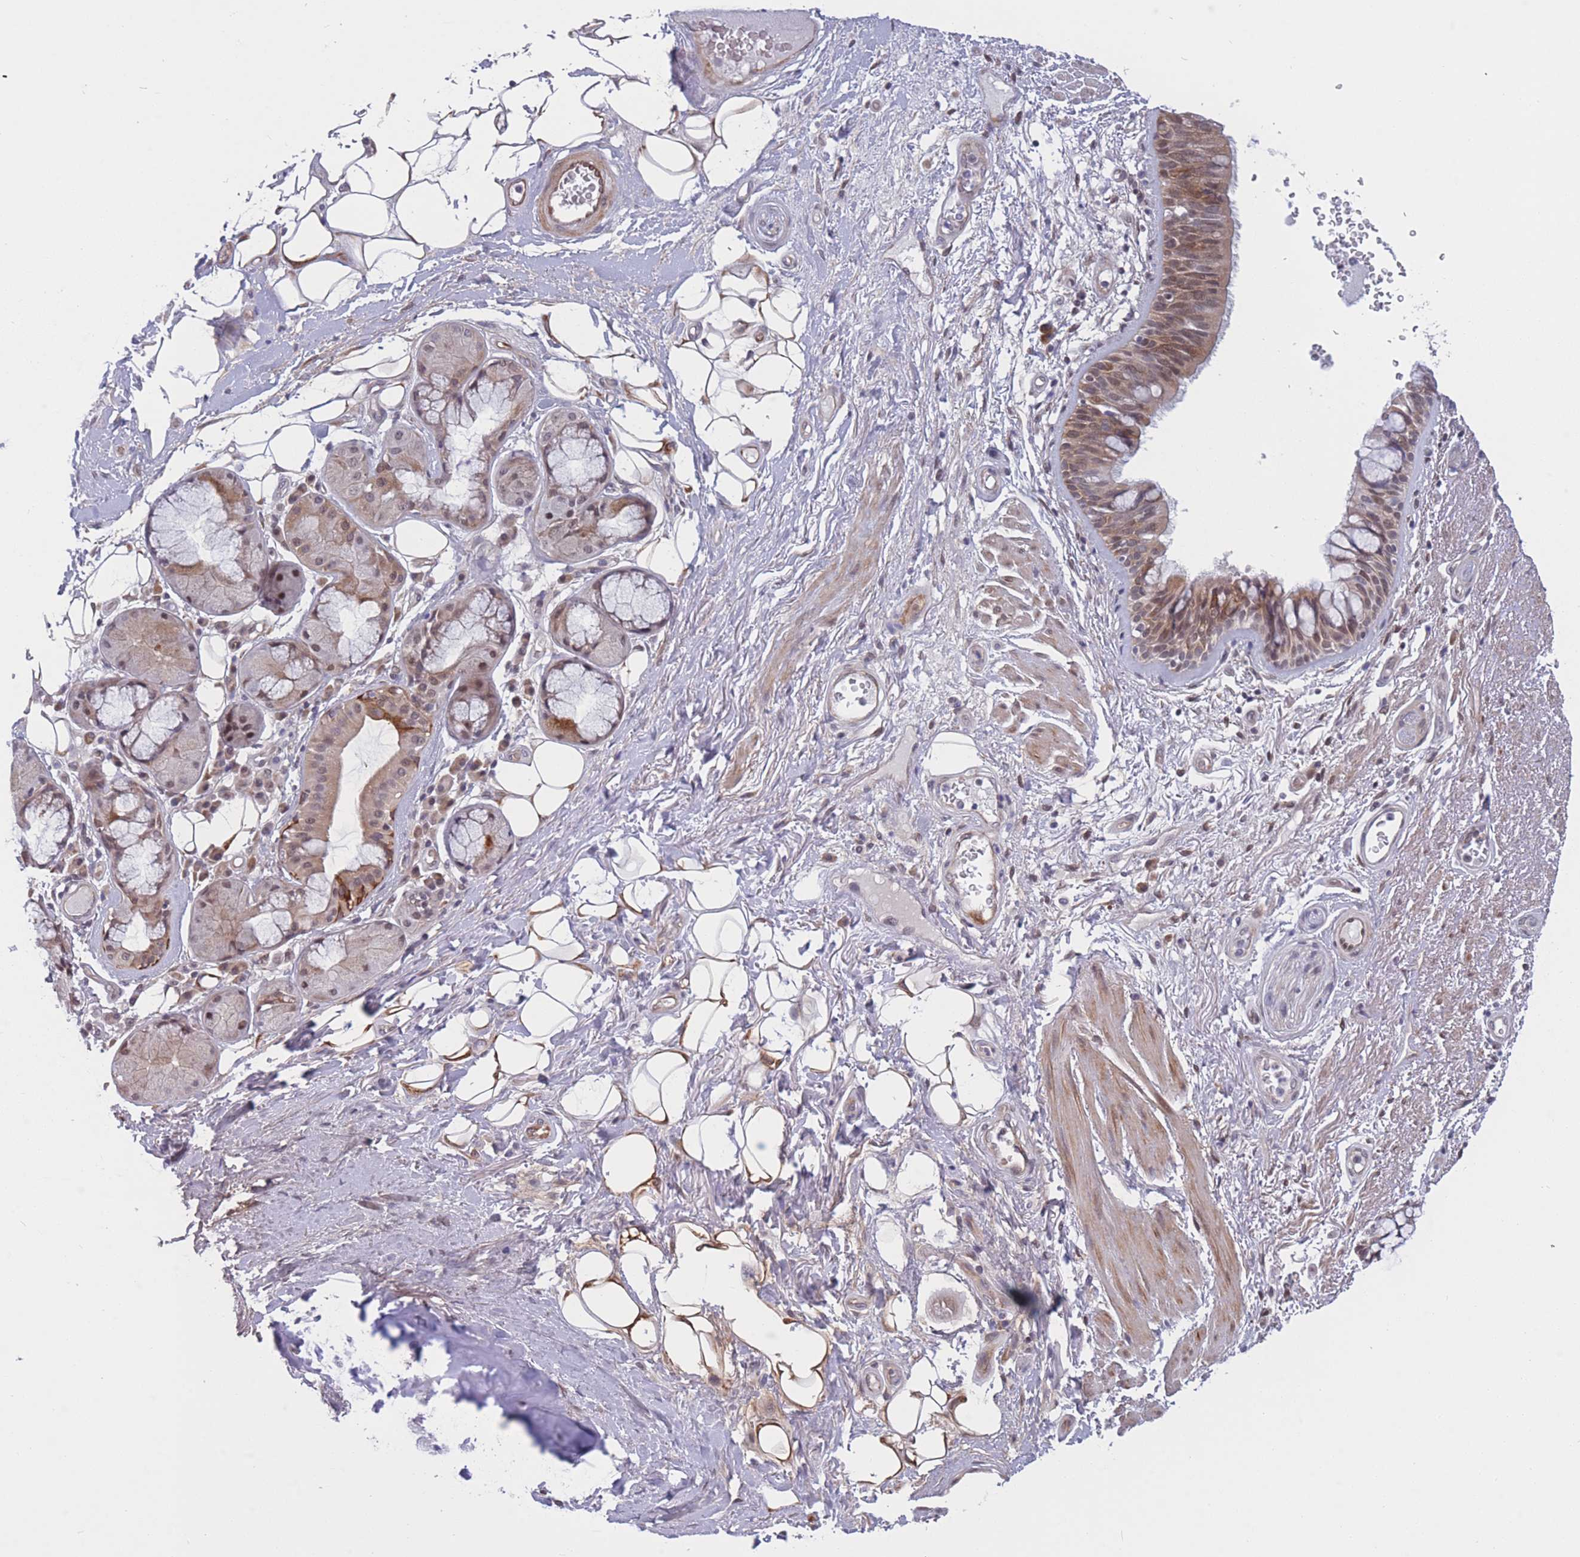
{"staining": {"intensity": "weak", "quantity": "25%-75%", "location": "cytoplasmic/membranous"}, "tissue": "bronchus", "cell_type": "Respiratory epithelial cells", "image_type": "normal", "snomed": [{"axis": "morphology", "description": "Normal tissue, NOS"}, {"axis": "morphology", "description": "Squamous cell carcinoma, NOS"}, {"axis": "topography", "description": "Lymph node"}, {"axis": "topography", "description": "Bronchus"}, {"axis": "topography", "description": "Lung"}], "caption": "Bronchus stained with a protein marker shows weak staining in respiratory epithelial cells.", "gene": "BCL9L", "patient": {"sex": "male", "age": 66}}